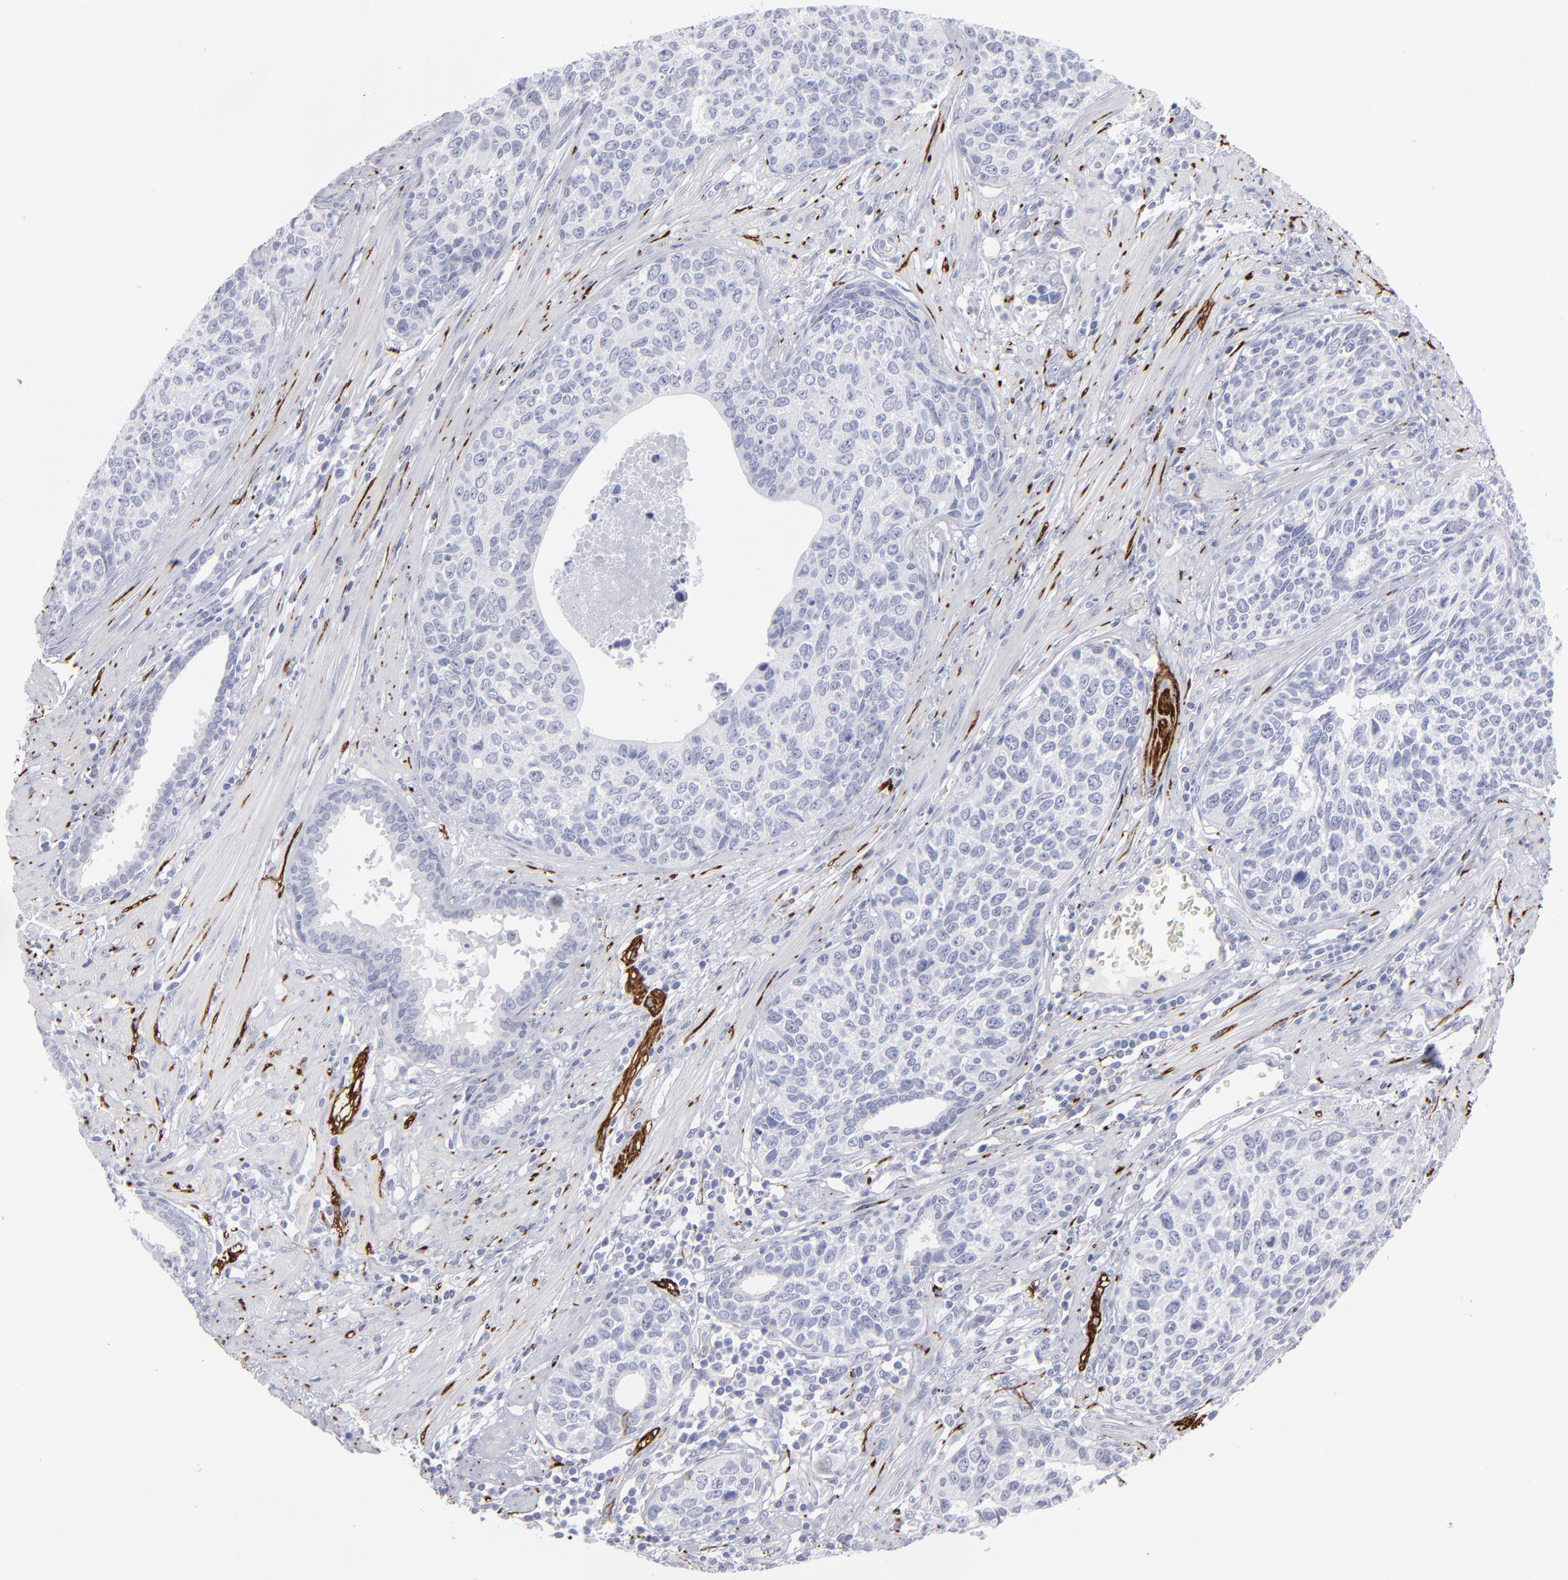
{"staining": {"intensity": "negative", "quantity": "none", "location": "none"}, "tissue": "urothelial cancer", "cell_type": "Tumor cells", "image_type": "cancer", "snomed": [{"axis": "morphology", "description": "Urothelial carcinoma, High grade"}, {"axis": "topography", "description": "Urinary bladder"}], "caption": "A micrograph of high-grade urothelial carcinoma stained for a protein displays no brown staining in tumor cells.", "gene": "CADM3", "patient": {"sex": "male", "age": 81}}